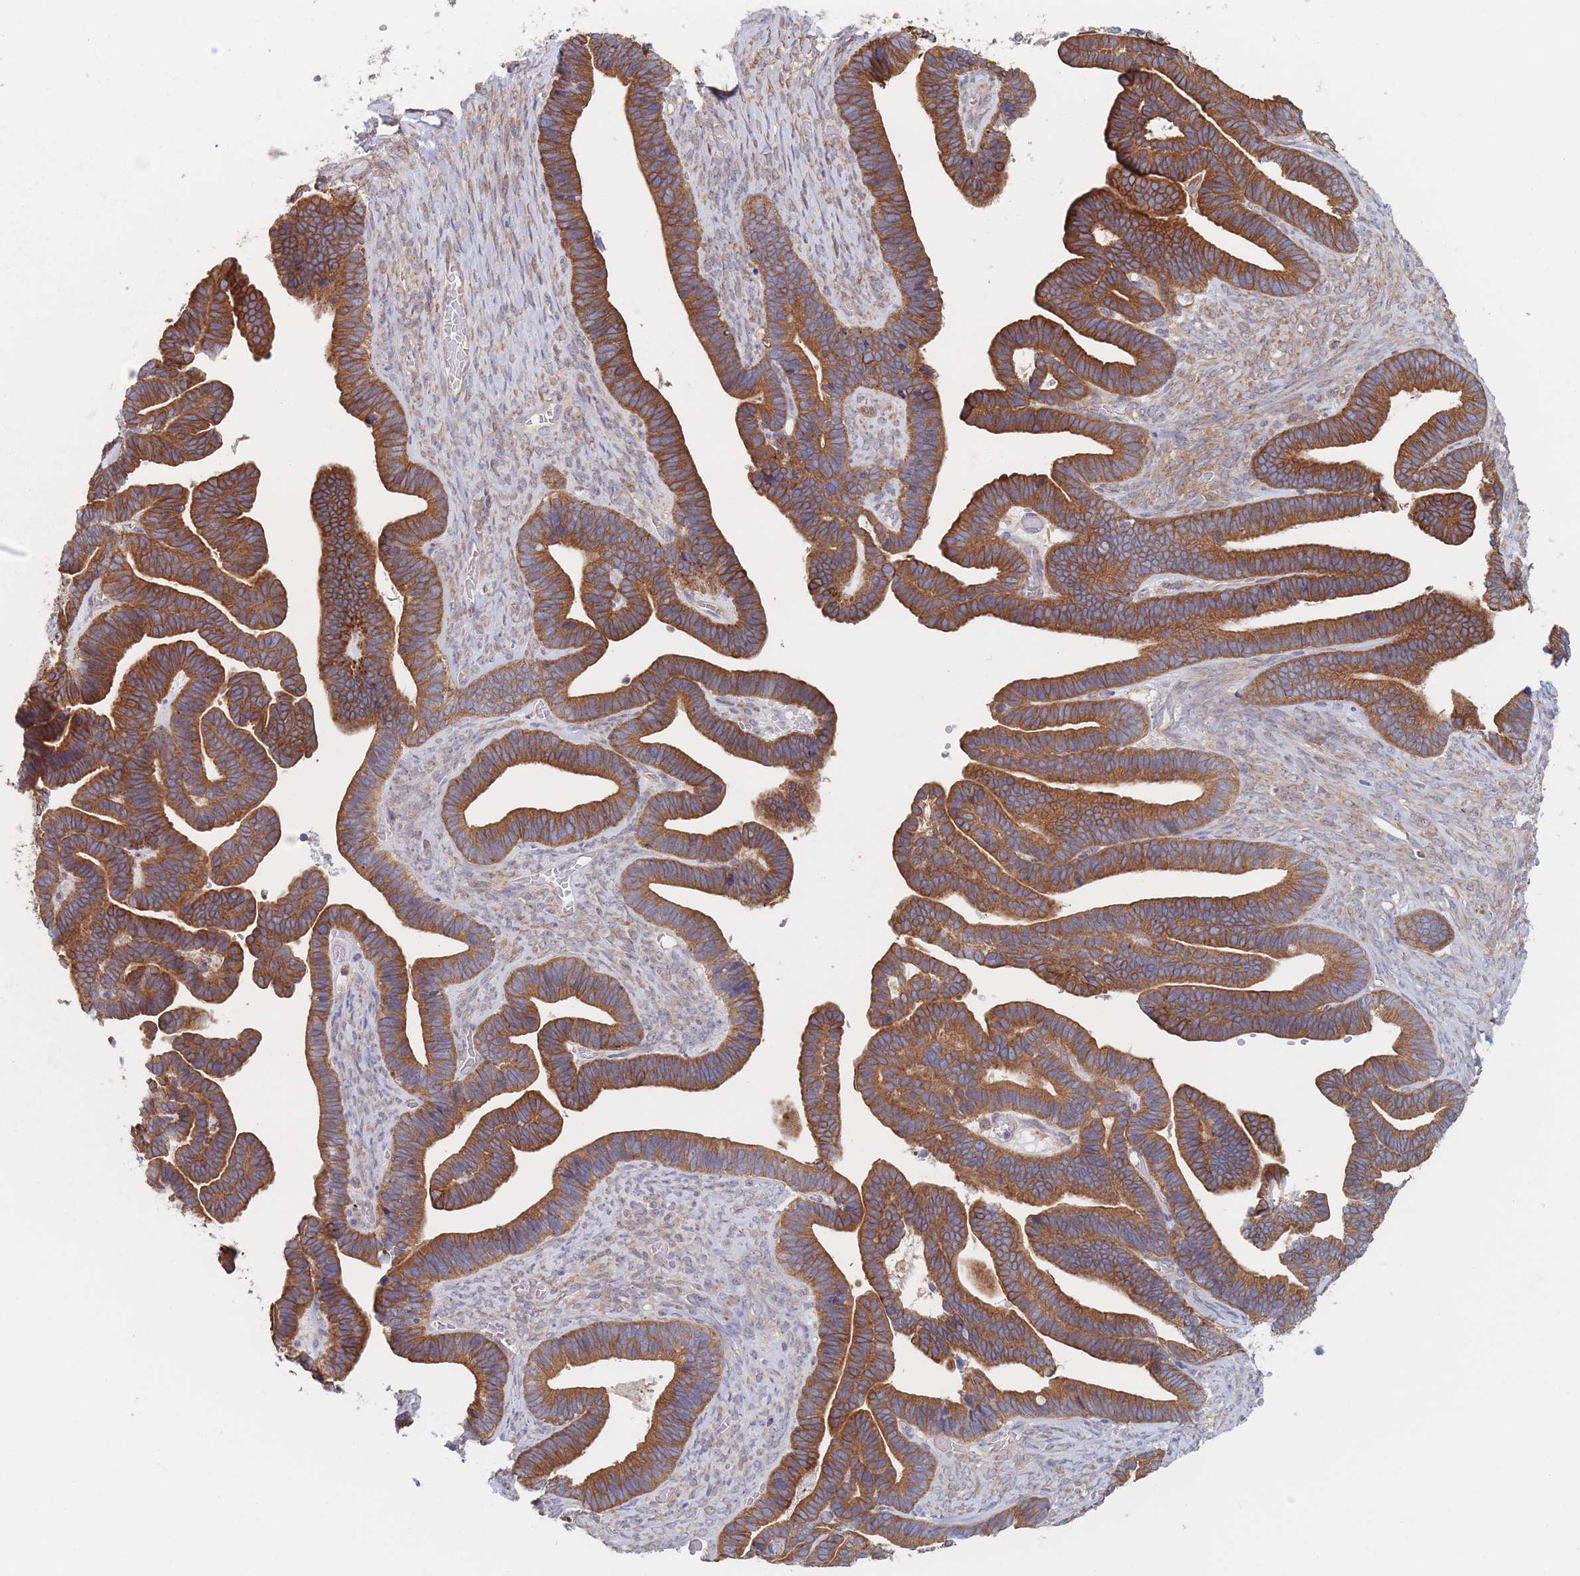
{"staining": {"intensity": "strong", "quantity": ">75%", "location": "cytoplasmic/membranous"}, "tissue": "ovarian cancer", "cell_type": "Tumor cells", "image_type": "cancer", "snomed": [{"axis": "morphology", "description": "Cystadenocarcinoma, serous, NOS"}, {"axis": "topography", "description": "Ovary"}], "caption": "A brown stain labels strong cytoplasmic/membranous expression of a protein in ovarian serous cystadenocarcinoma tumor cells.", "gene": "EFCC1", "patient": {"sex": "female", "age": 56}}